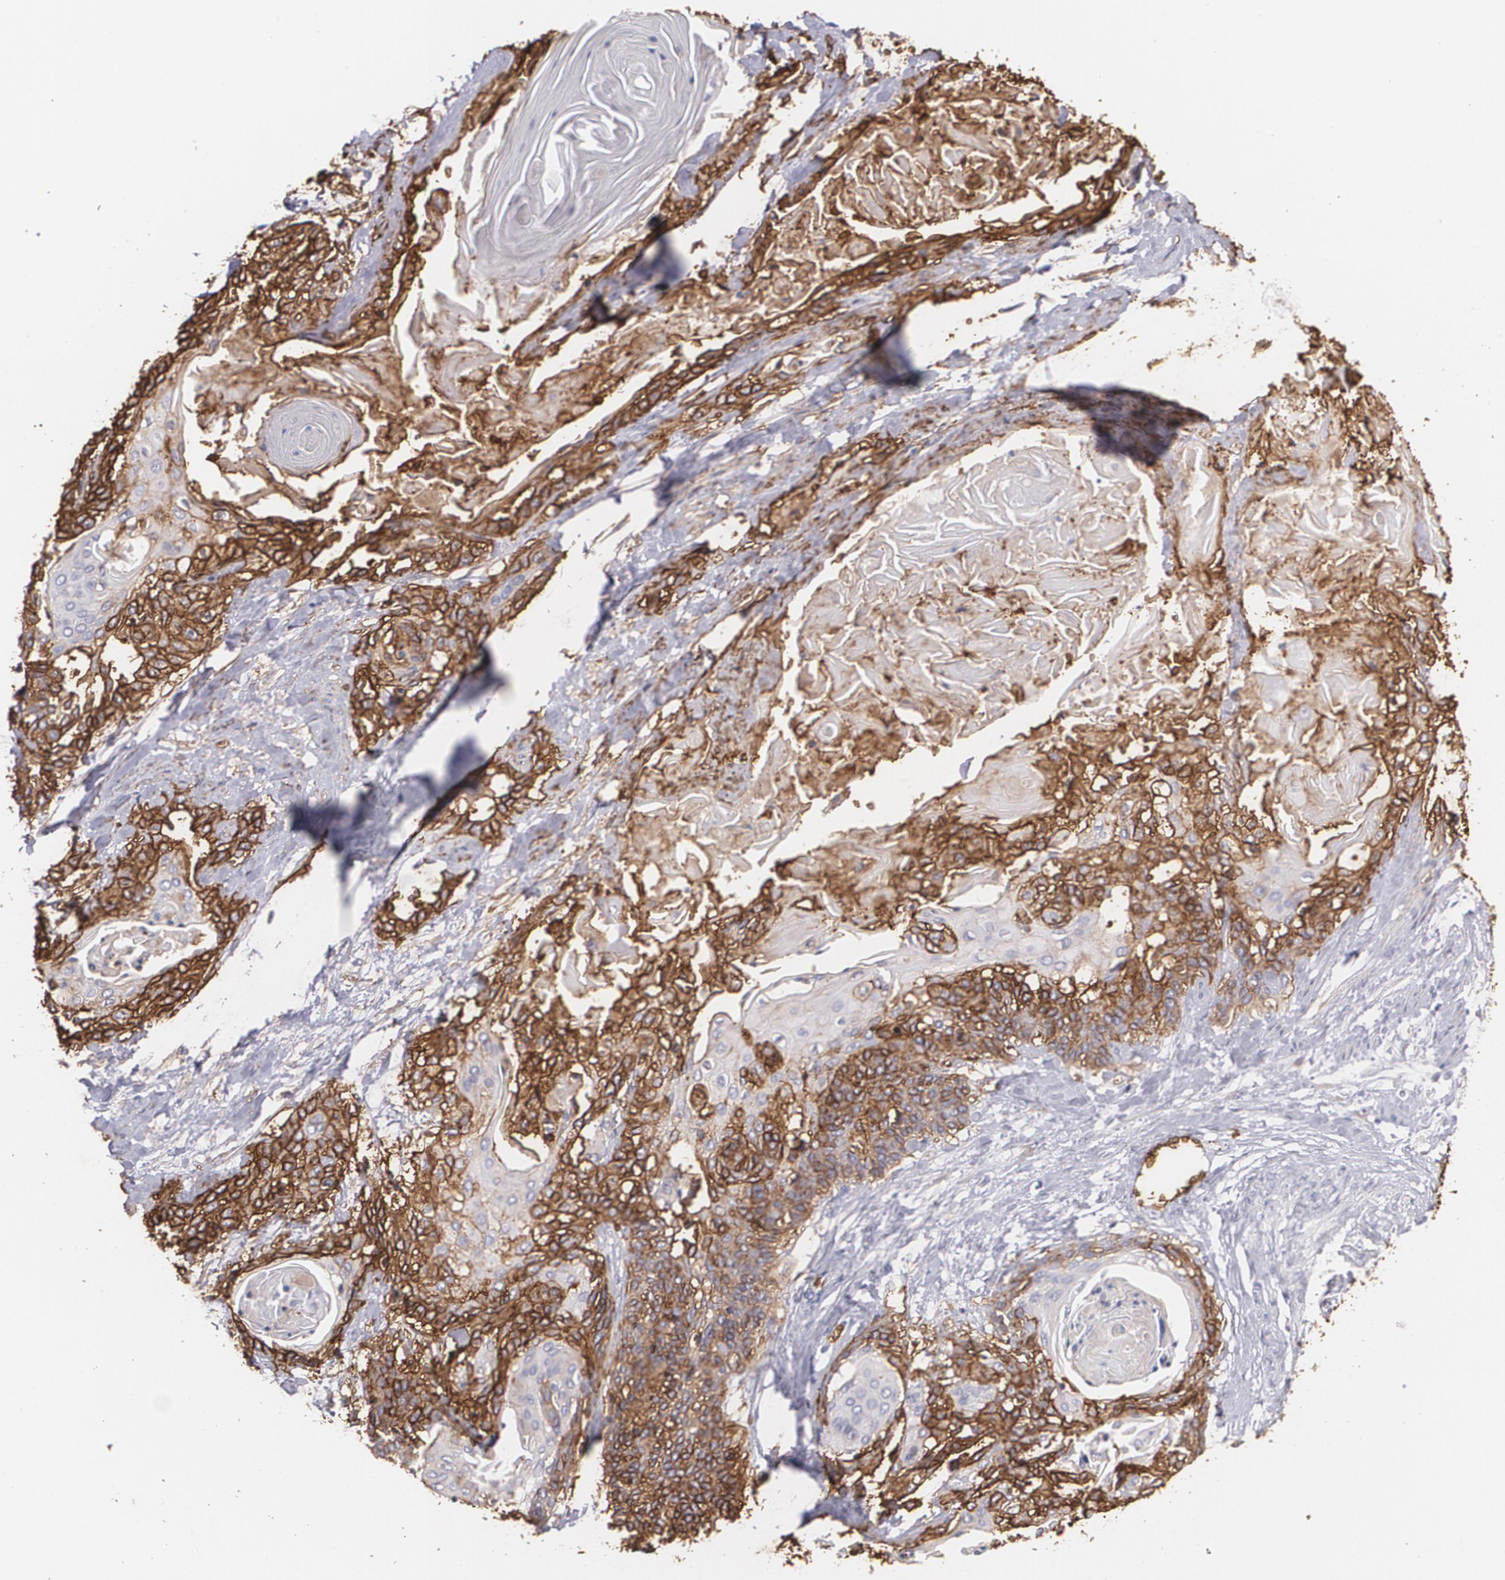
{"staining": {"intensity": "strong", "quantity": ">75%", "location": "cytoplasmic/membranous"}, "tissue": "cervical cancer", "cell_type": "Tumor cells", "image_type": "cancer", "snomed": [{"axis": "morphology", "description": "Squamous cell carcinoma, NOS"}, {"axis": "topography", "description": "Cervix"}], "caption": "An image of human cervical cancer stained for a protein demonstrates strong cytoplasmic/membranous brown staining in tumor cells.", "gene": "SLC2A1", "patient": {"sex": "female", "age": 57}}